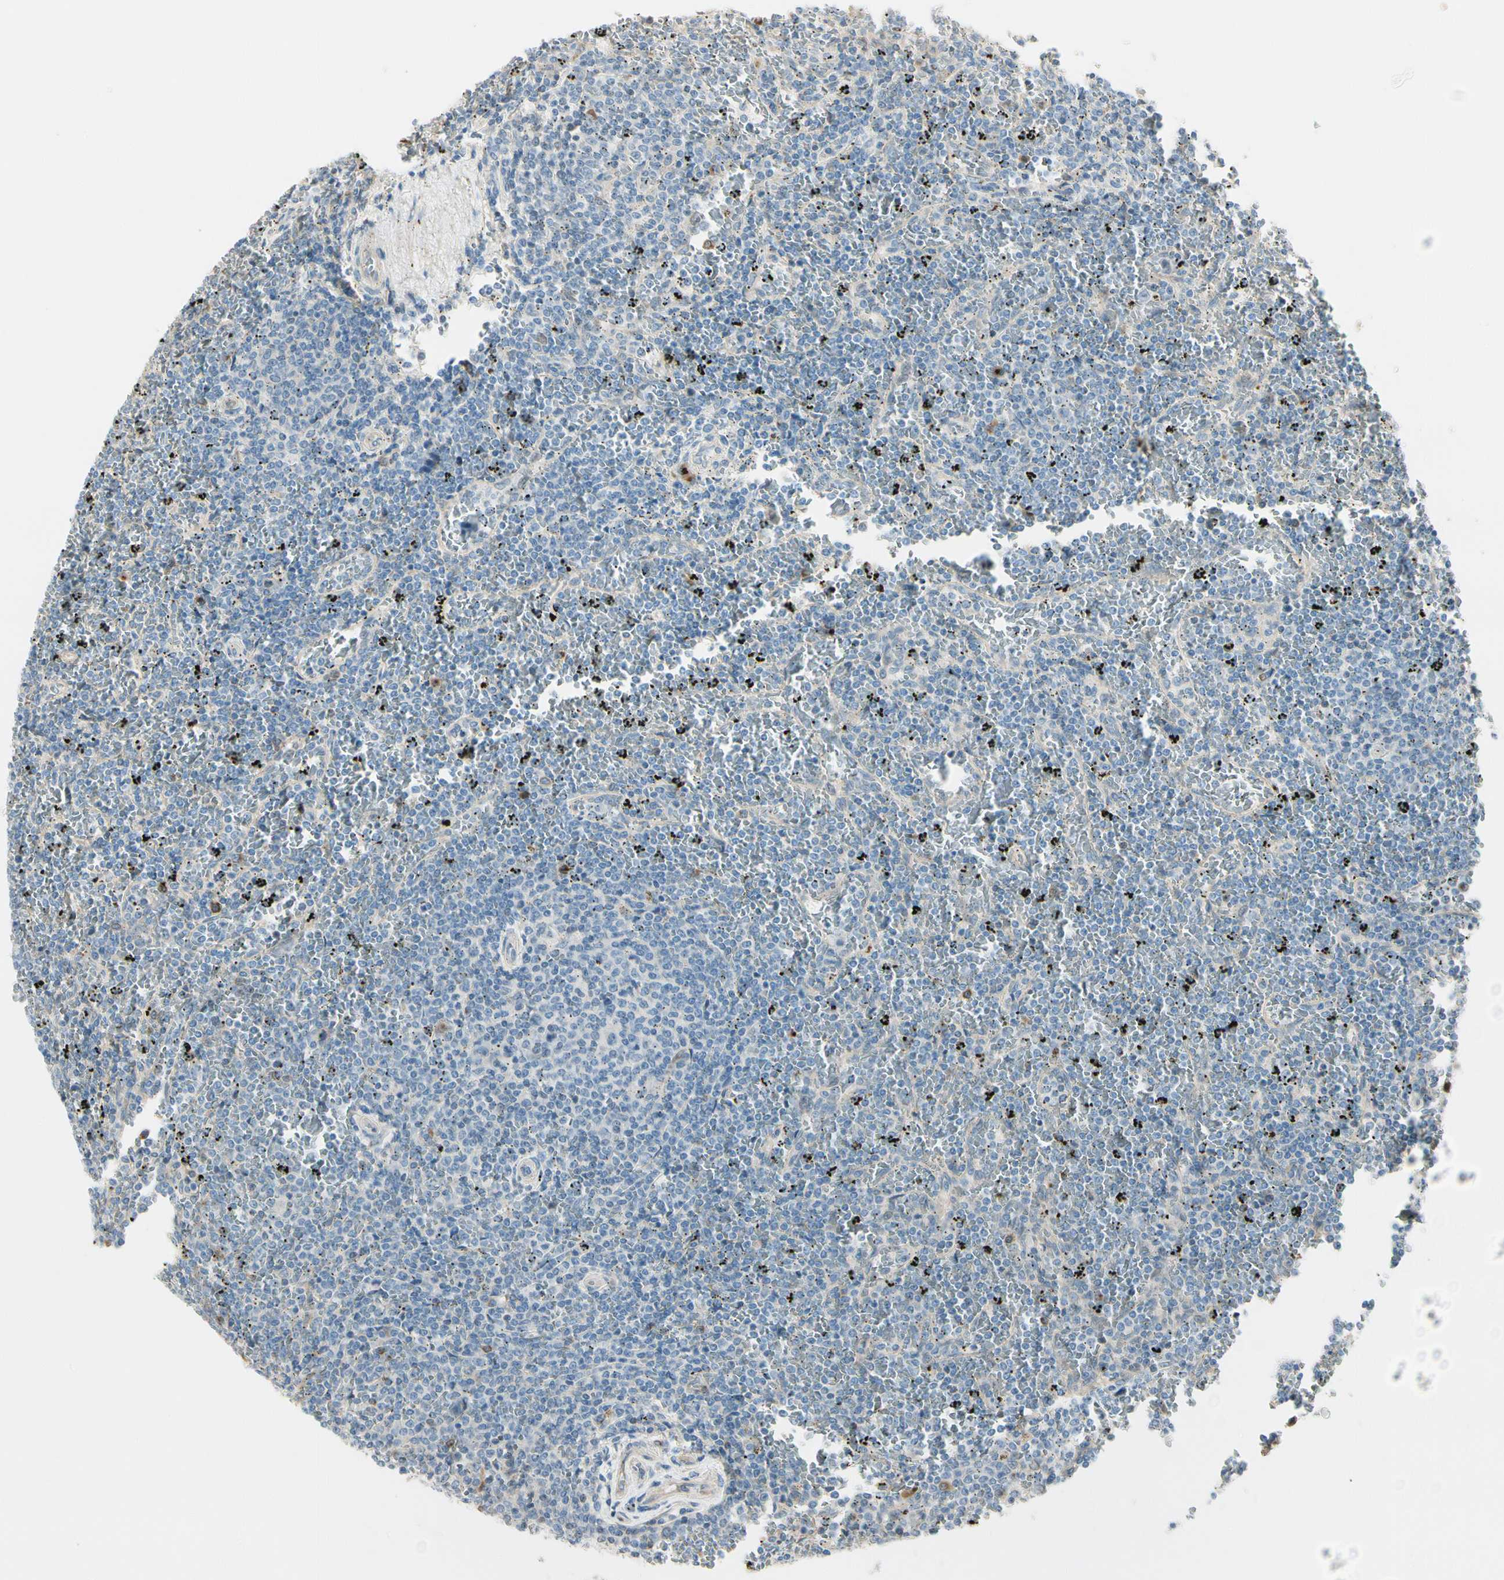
{"staining": {"intensity": "negative", "quantity": "none", "location": "none"}, "tissue": "lymphoma", "cell_type": "Tumor cells", "image_type": "cancer", "snomed": [{"axis": "morphology", "description": "Malignant lymphoma, non-Hodgkin's type, Low grade"}, {"axis": "topography", "description": "Spleen"}], "caption": "Immunohistochemistry (IHC) photomicrograph of low-grade malignant lymphoma, non-Hodgkin's type stained for a protein (brown), which reveals no staining in tumor cells. (Stains: DAB IHC with hematoxylin counter stain, Microscopy: brightfield microscopy at high magnification).", "gene": "NUCB2", "patient": {"sex": "female", "age": 77}}